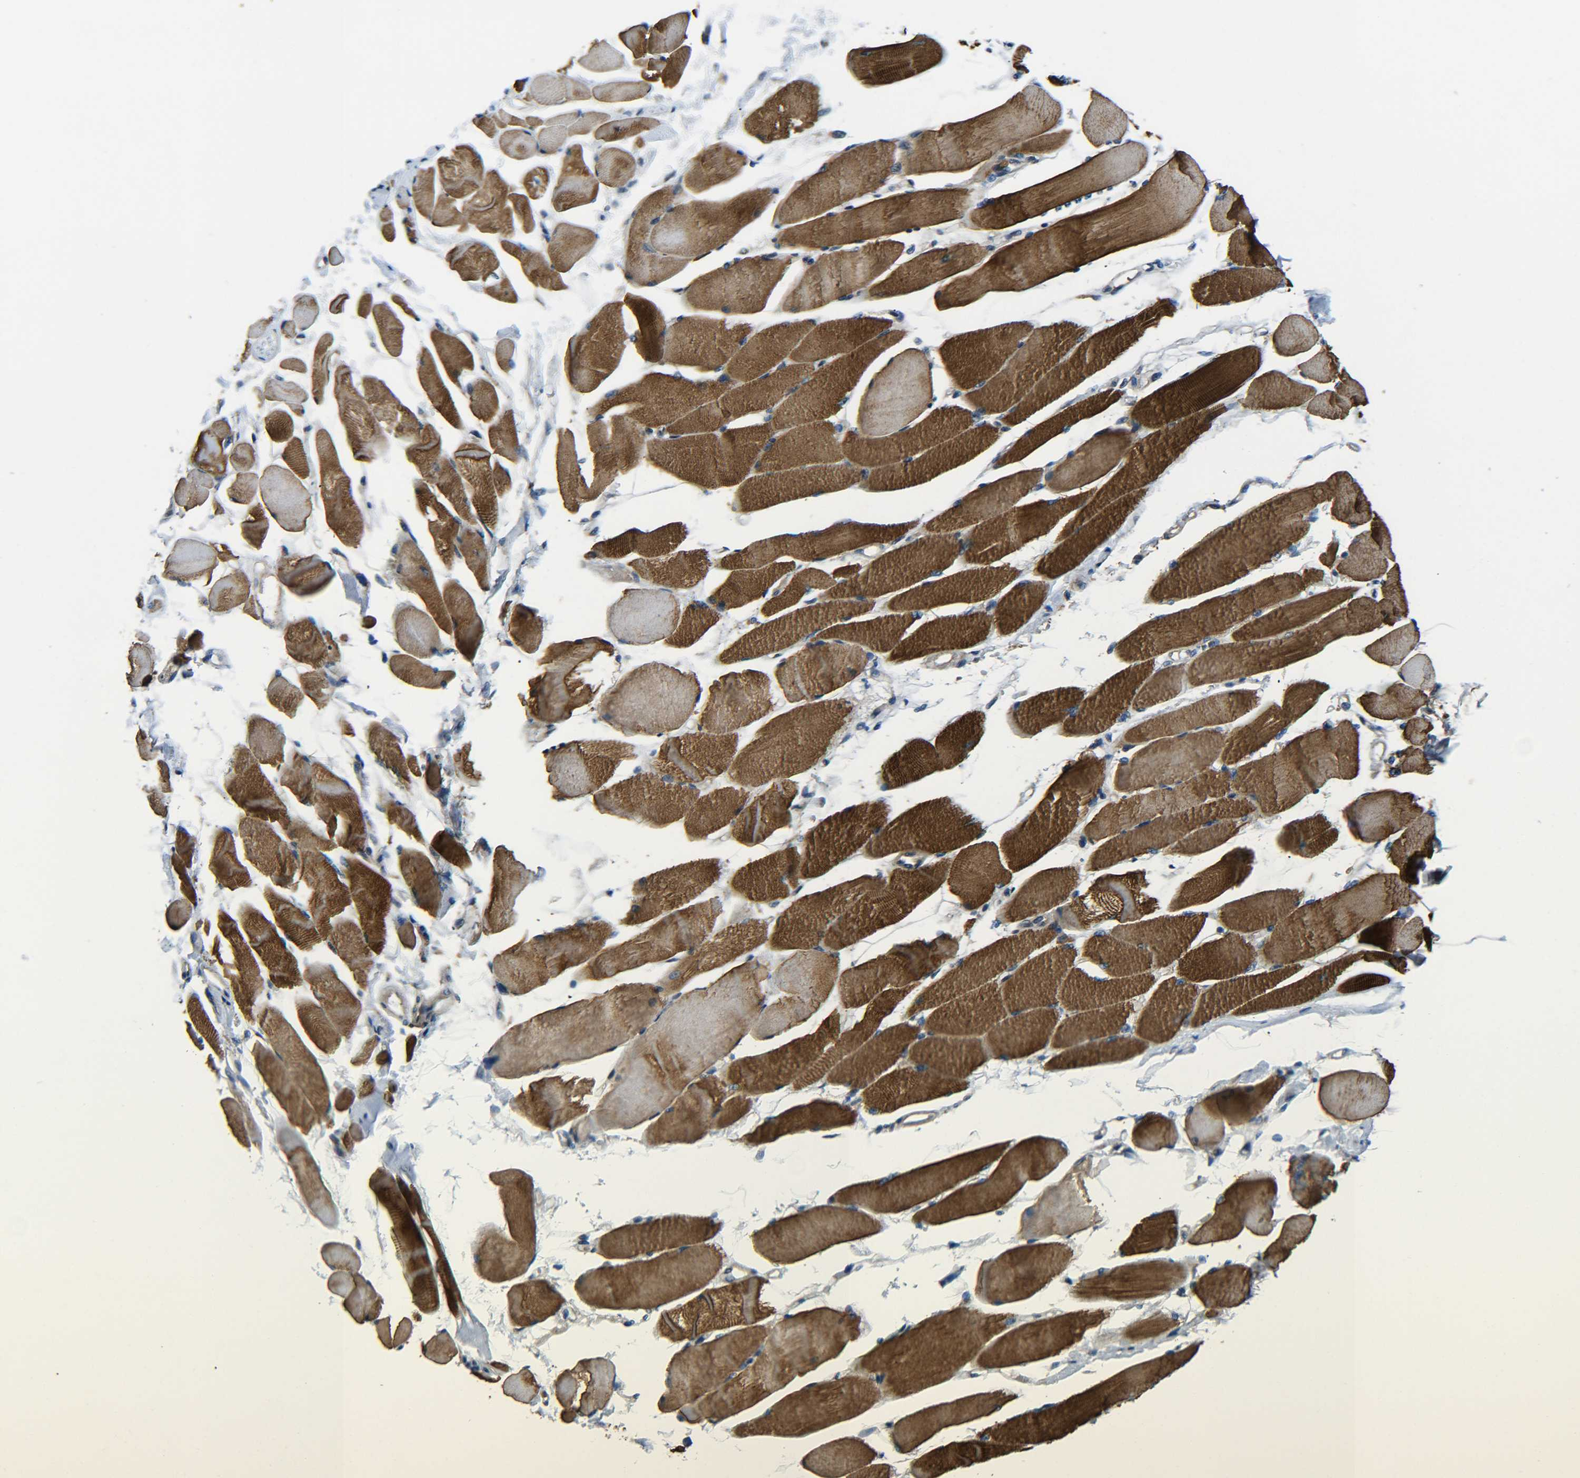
{"staining": {"intensity": "strong", "quantity": ">75%", "location": "cytoplasmic/membranous"}, "tissue": "skeletal muscle", "cell_type": "Myocytes", "image_type": "normal", "snomed": [{"axis": "morphology", "description": "Normal tissue, NOS"}, {"axis": "topography", "description": "Skeletal muscle"}, {"axis": "topography", "description": "Peripheral nerve tissue"}], "caption": "Myocytes show high levels of strong cytoplasmic/membranous staining in about >75% of cells in benign skeletal muscle. (brown staining indicates protein expression, while blue staining denotes nuclei).", "gene": "RAB1B", "patient": {"sex": "female", "age": 84}}